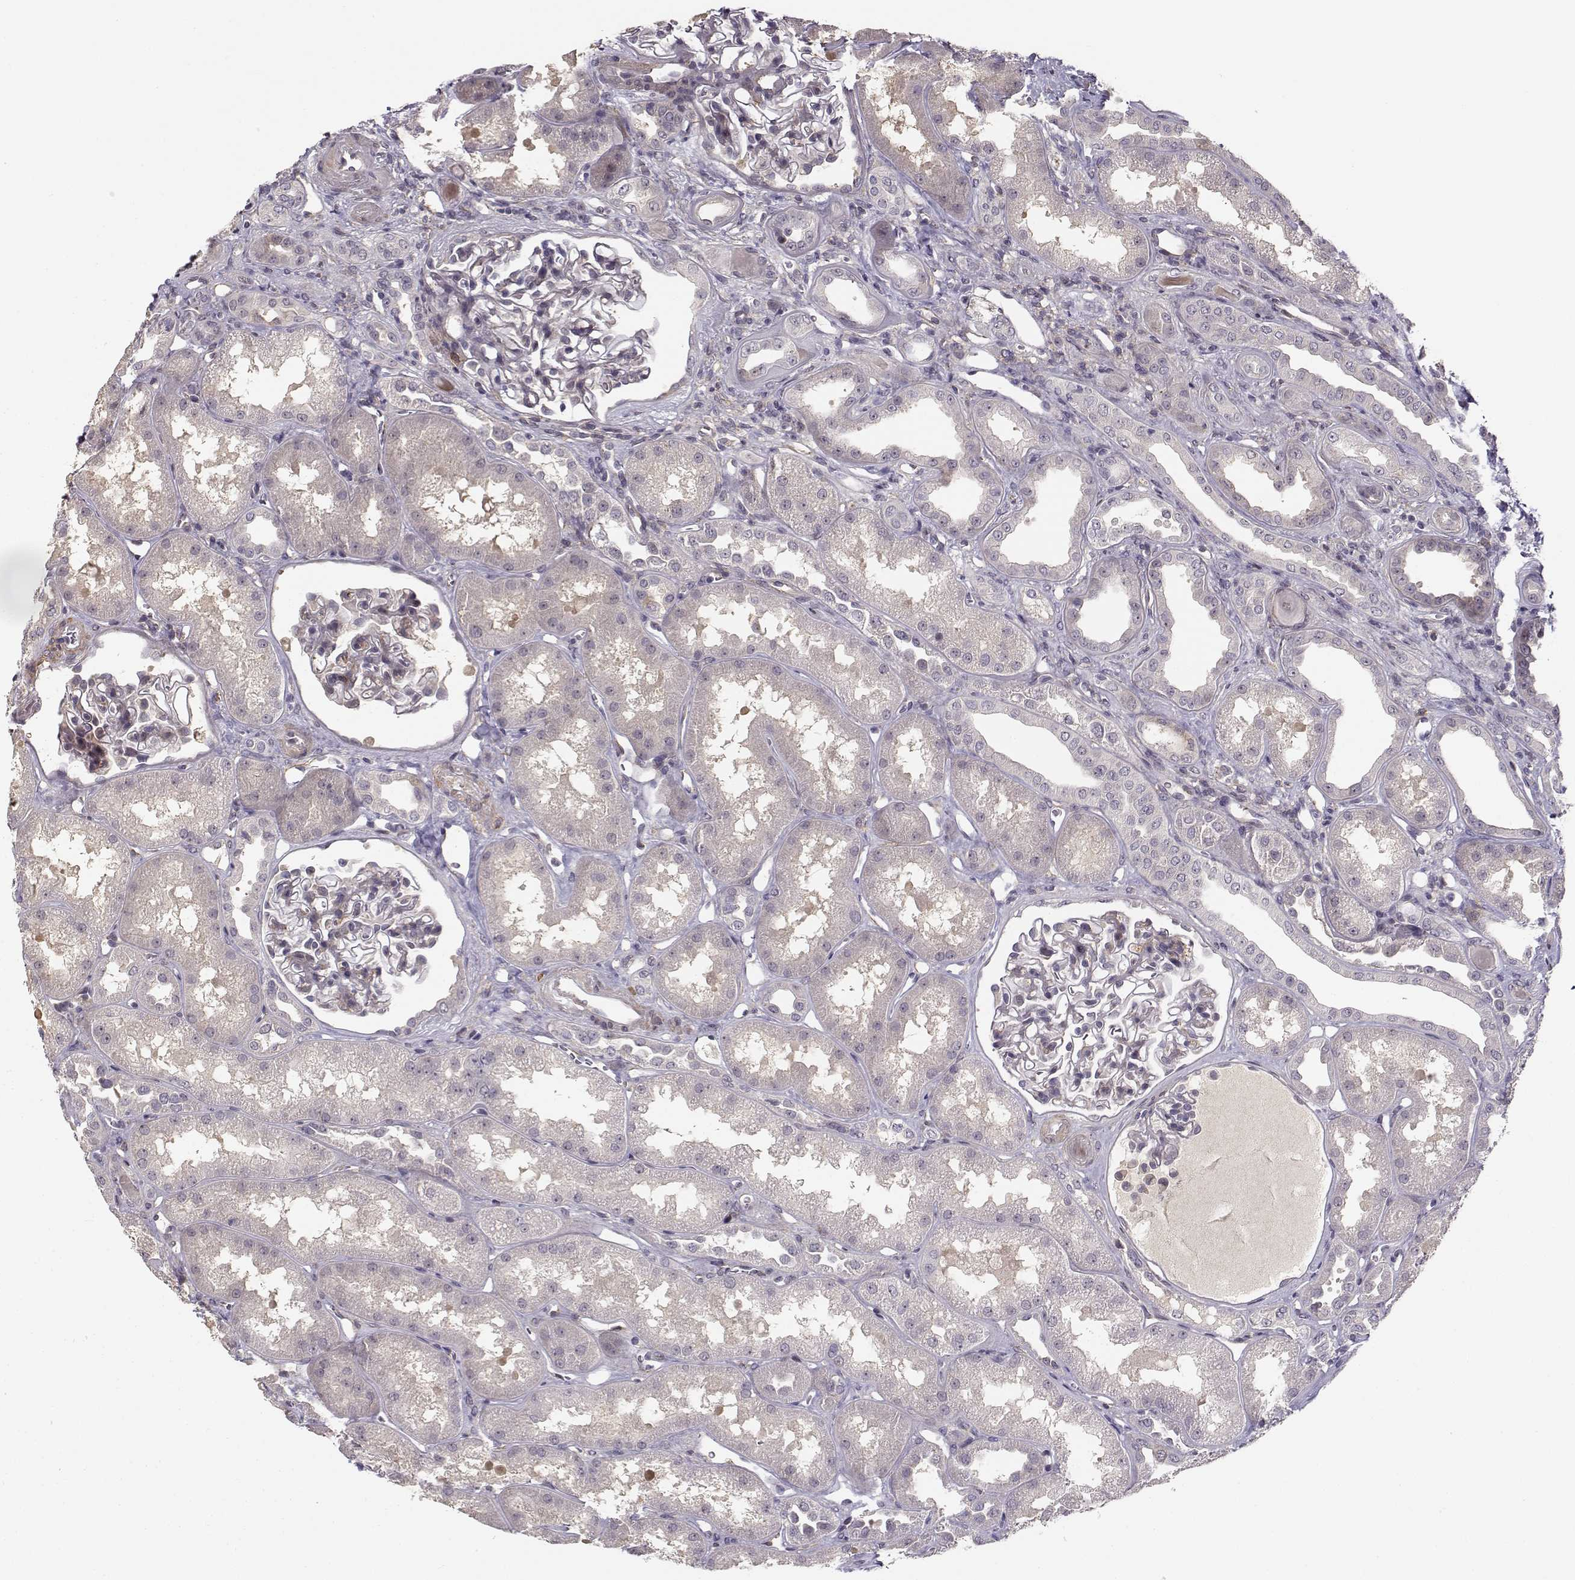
{"staining": {"intensity": "negative", "quantity": "none", "location": "none"}, "tissue": "kidney", "cell_type": "Cells in glomeruli", "image_type": "normal", "snomed": [{"axis": "morphology", "description": "Normal tissue, NOS"}, {"axis": "topography", "description": "Kidney"}], "caption": "High power microscopy image of an IHC photomicrograph of unremarkable kidney, revealing no significant expression in cells in glomeruli.", "gene": "RGS9BP", "patient": {"sex": "male", "age": 61}}